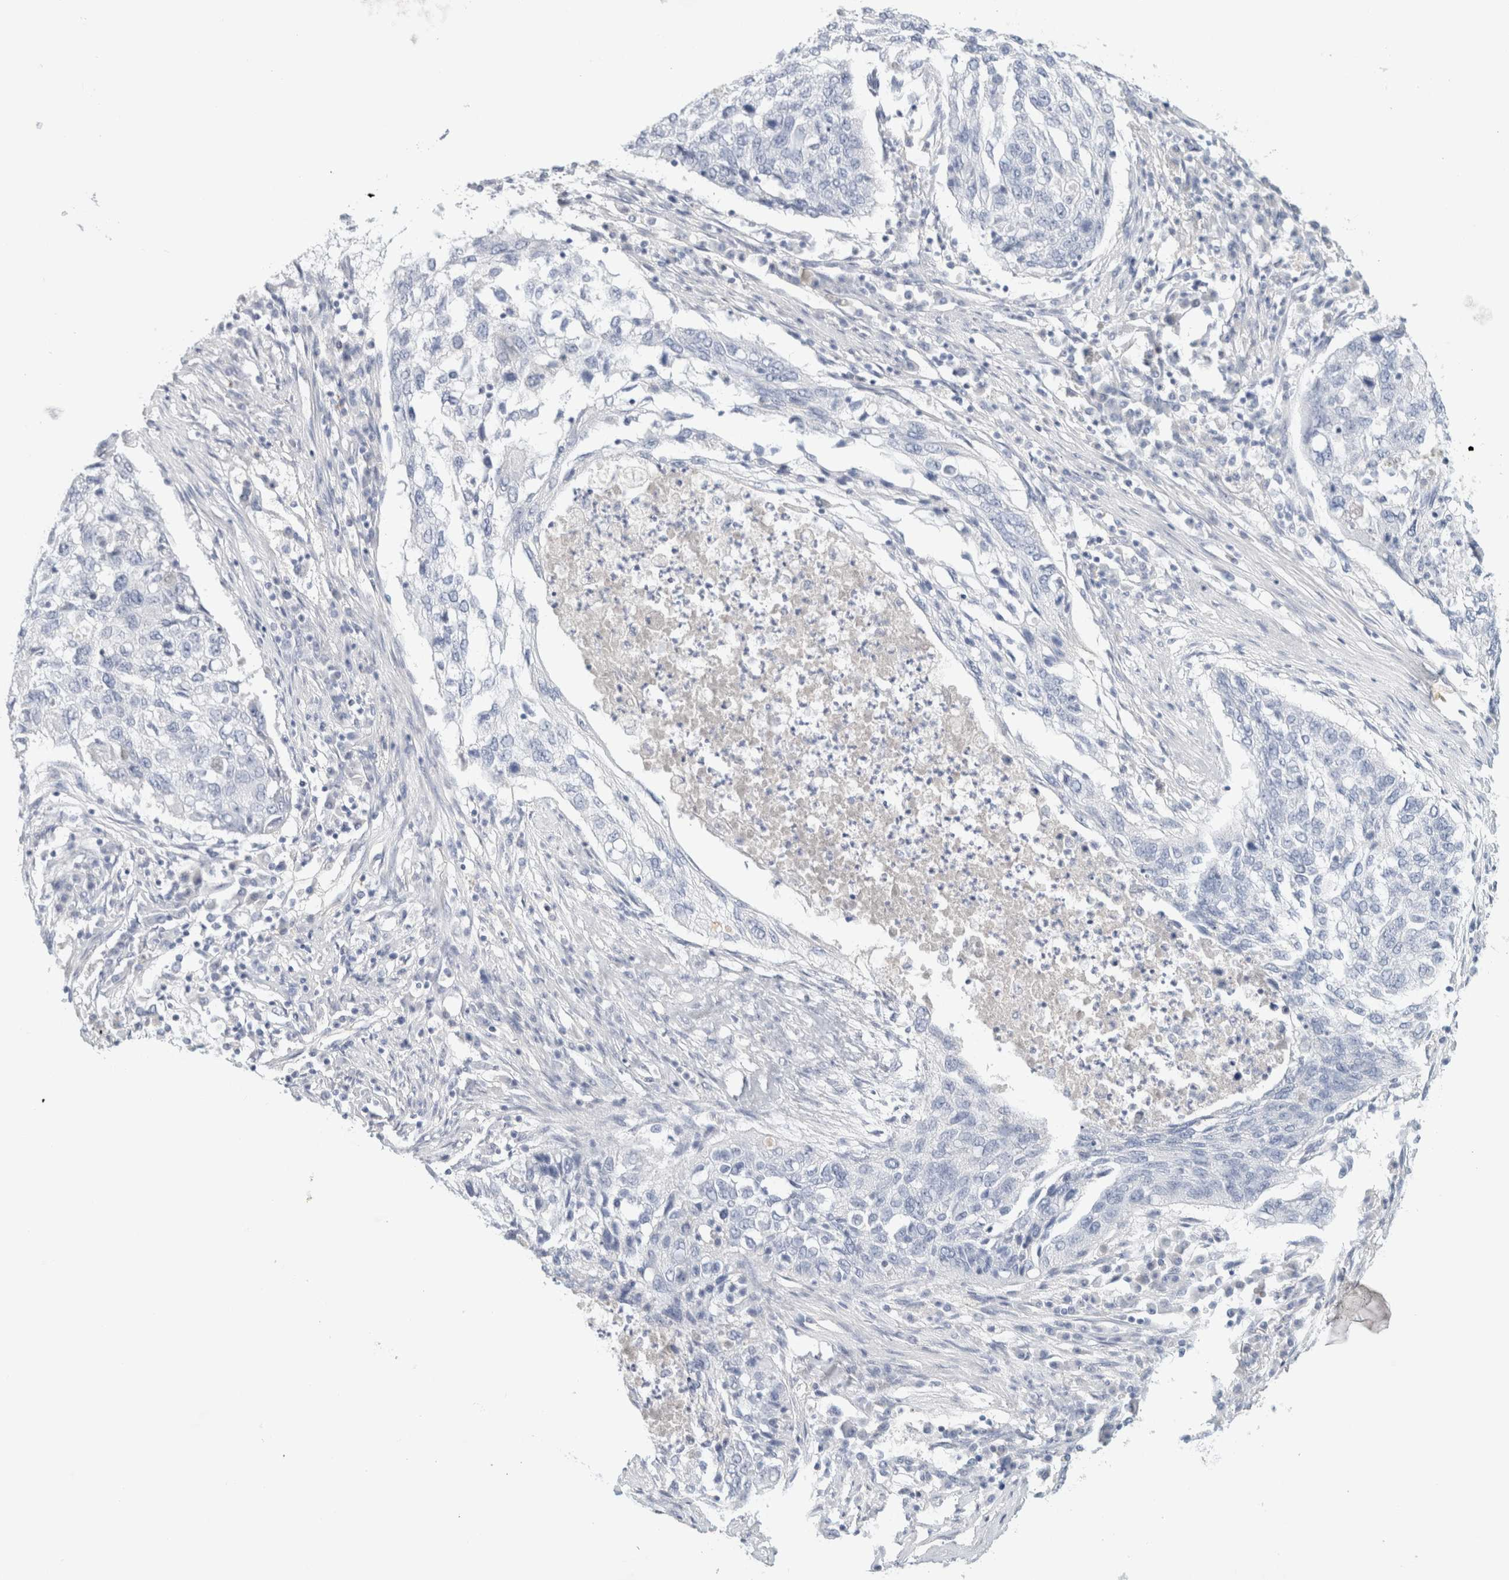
{"staining": {"intensity": "negative", "quantity": "none", "location": "none"}, "tissue": "lung cancer", "cell_type": "Tumor cells", "image_type": "cancer", "snomed": [{"axis": "morphology", "description": "Squamous cell carcinoma, NOS"}, {"axis": "topography", "description": "Lung"}], "caption": "Lung cancer (squamous cell carcinoma) was stained to show a protein in brown. There is no significant positivity in tumor cells.", "gene": "HEXD", "patient": {"sex": "female", "age": 63}}